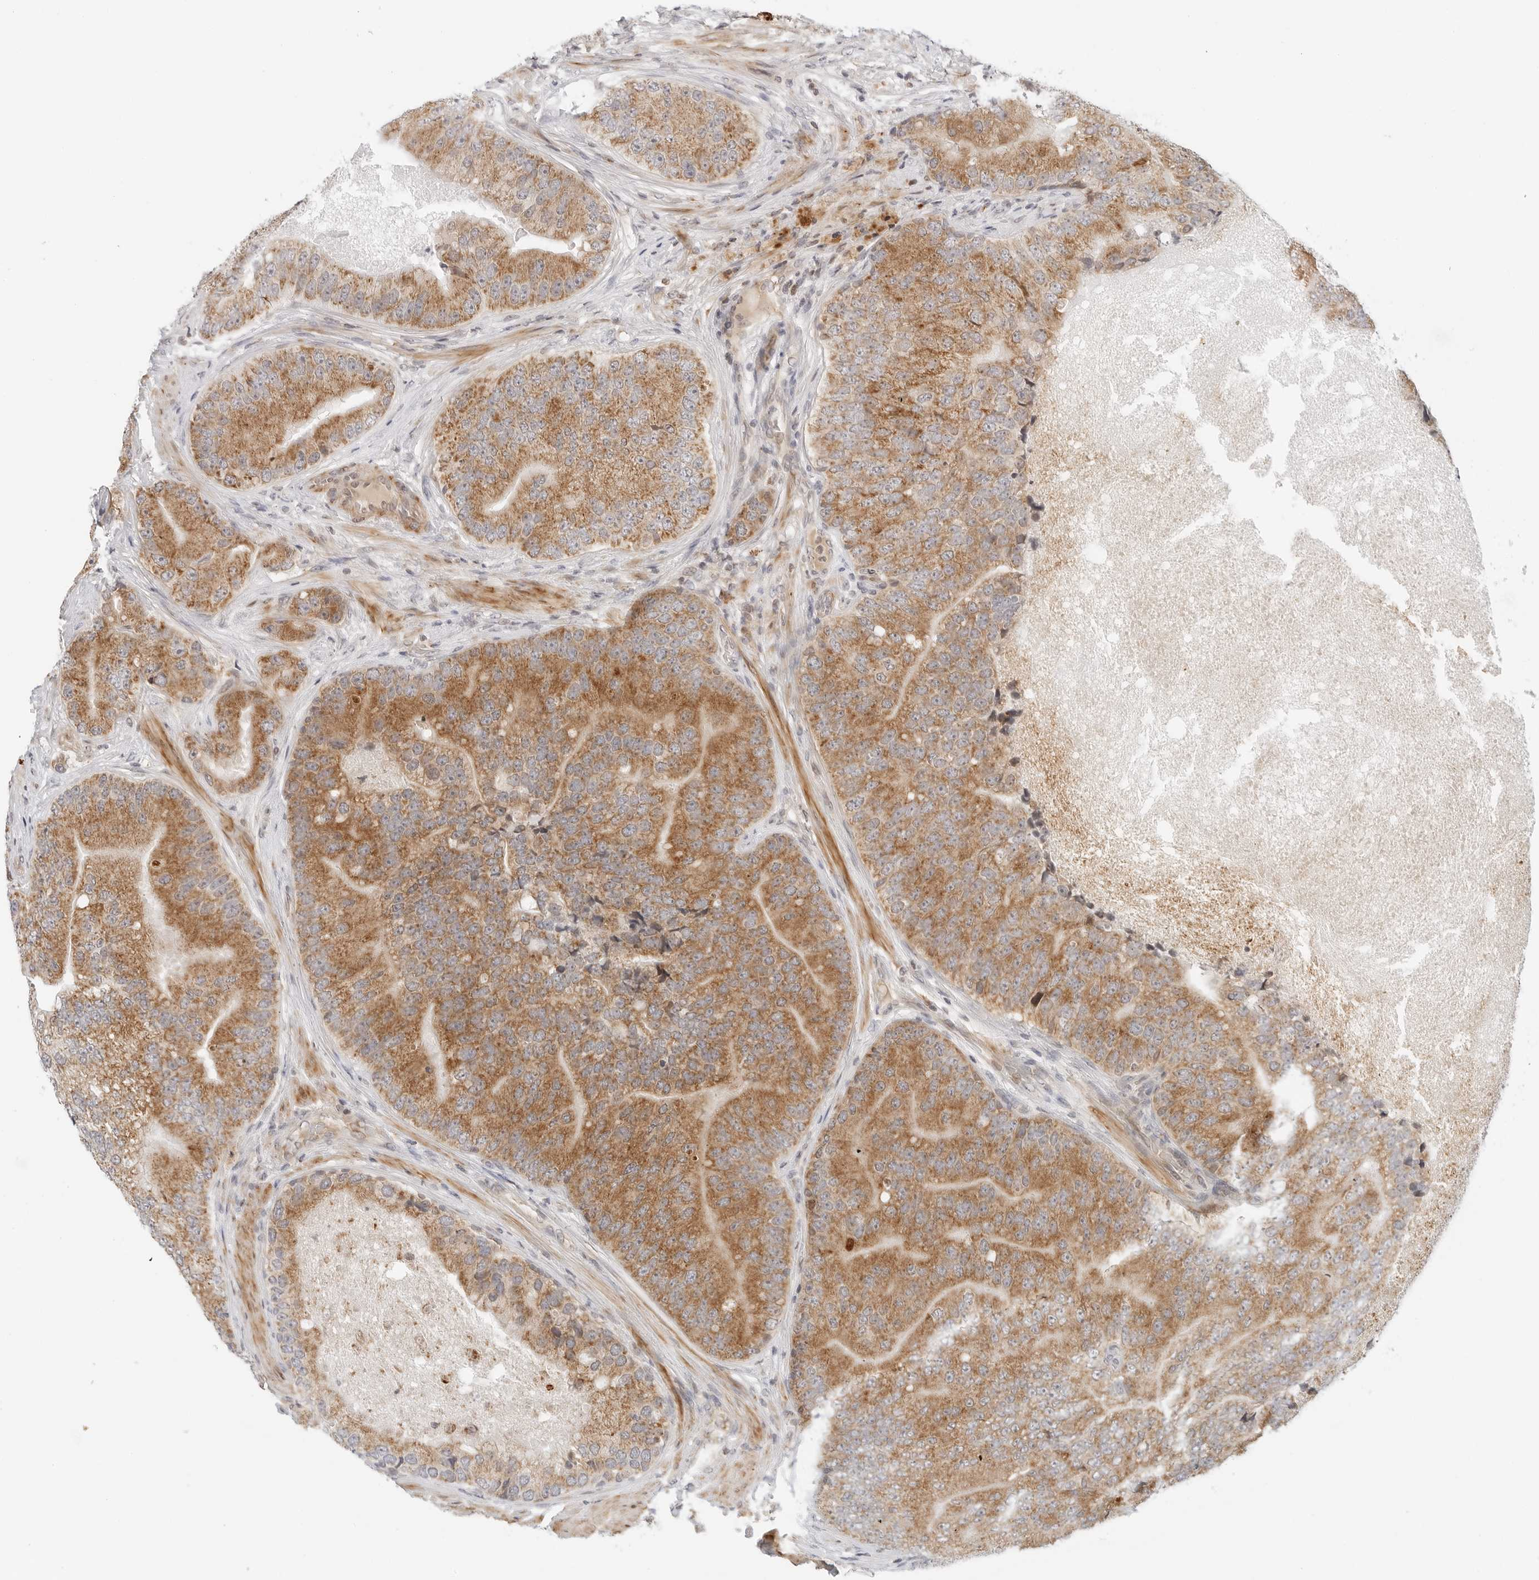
{"staining": {"intensity": "moderate", "quantity": ">75%", "location": "cytoplasmic/membranous"}, "tissue": "prostate cancer", "cell_type": "Tumor cells", "image_type": "cancer", "snomed": [{"axis": "morphology", "description": "Adenocarcinoma, High grade"}, {"axis": "topography", "description": "Prostate"}], "caption": "Adenocarcinoma (high-grade) (prostate) tissue demonstrates moderate cytoplasmic/membranous staining in approximately >75% of tumor cells, visualized by immunohistochemistry.", "gene": "DYRK4", "patient": {"sex": "male", "age": 70}}